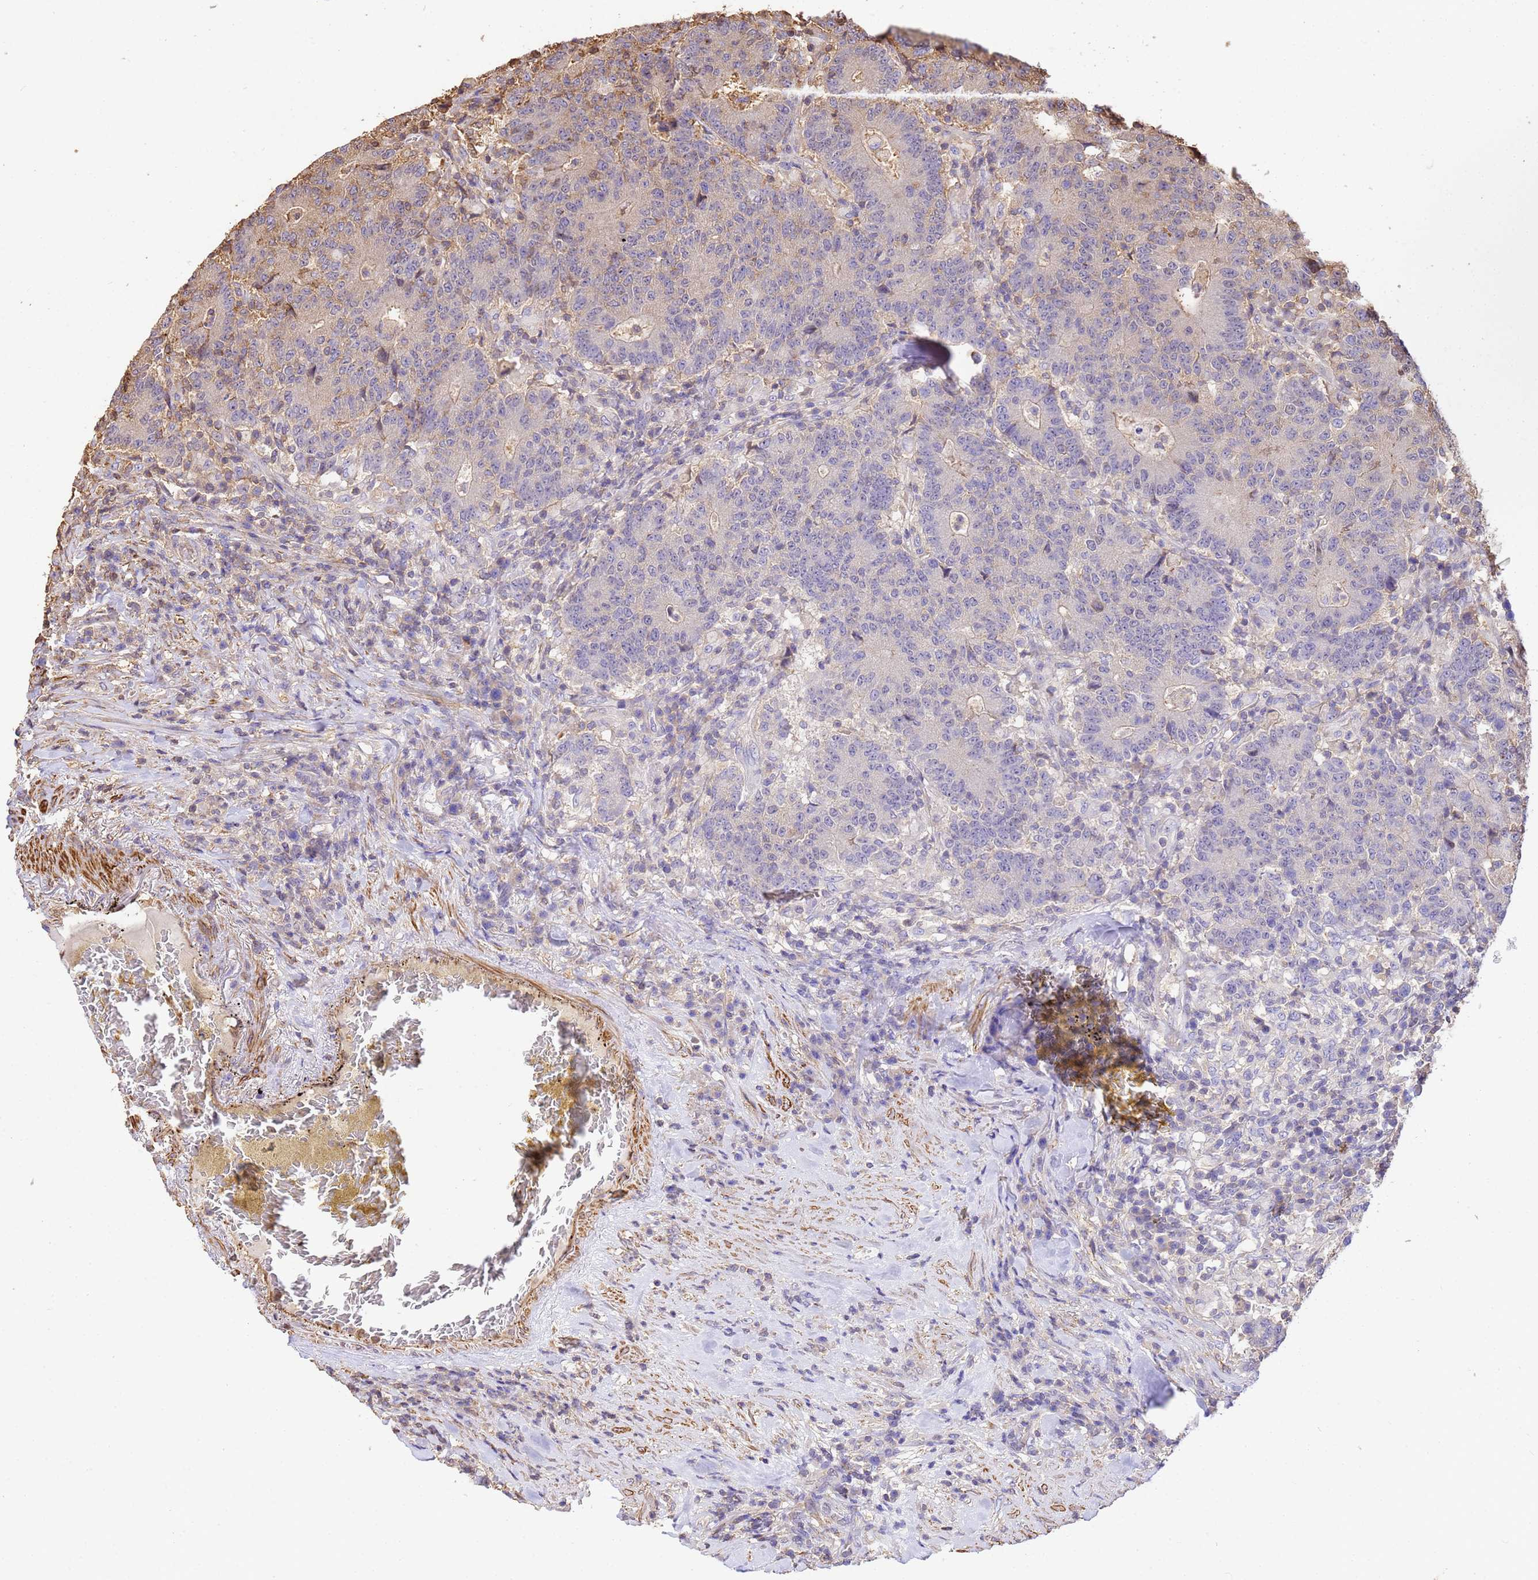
{"staining": {"intensity": "weak", "quantity": "<25%", "location": "cytoplasmic/membranous"}, "tissue": "colorectal cancer", "cell_type": "Tumor cells", "image_type": "cancer", "snomed": [{"axis": "morphology", "description": "Adenocarcinoma, NOS"}, {"axis": "topography", "description": "Colon"}], "caption": "There is no significant staining in tumor cells of colorectal cancer (adenocarcinoma).", "gene": "WDR64", "patient": {"sex": "female", "age": 75}}